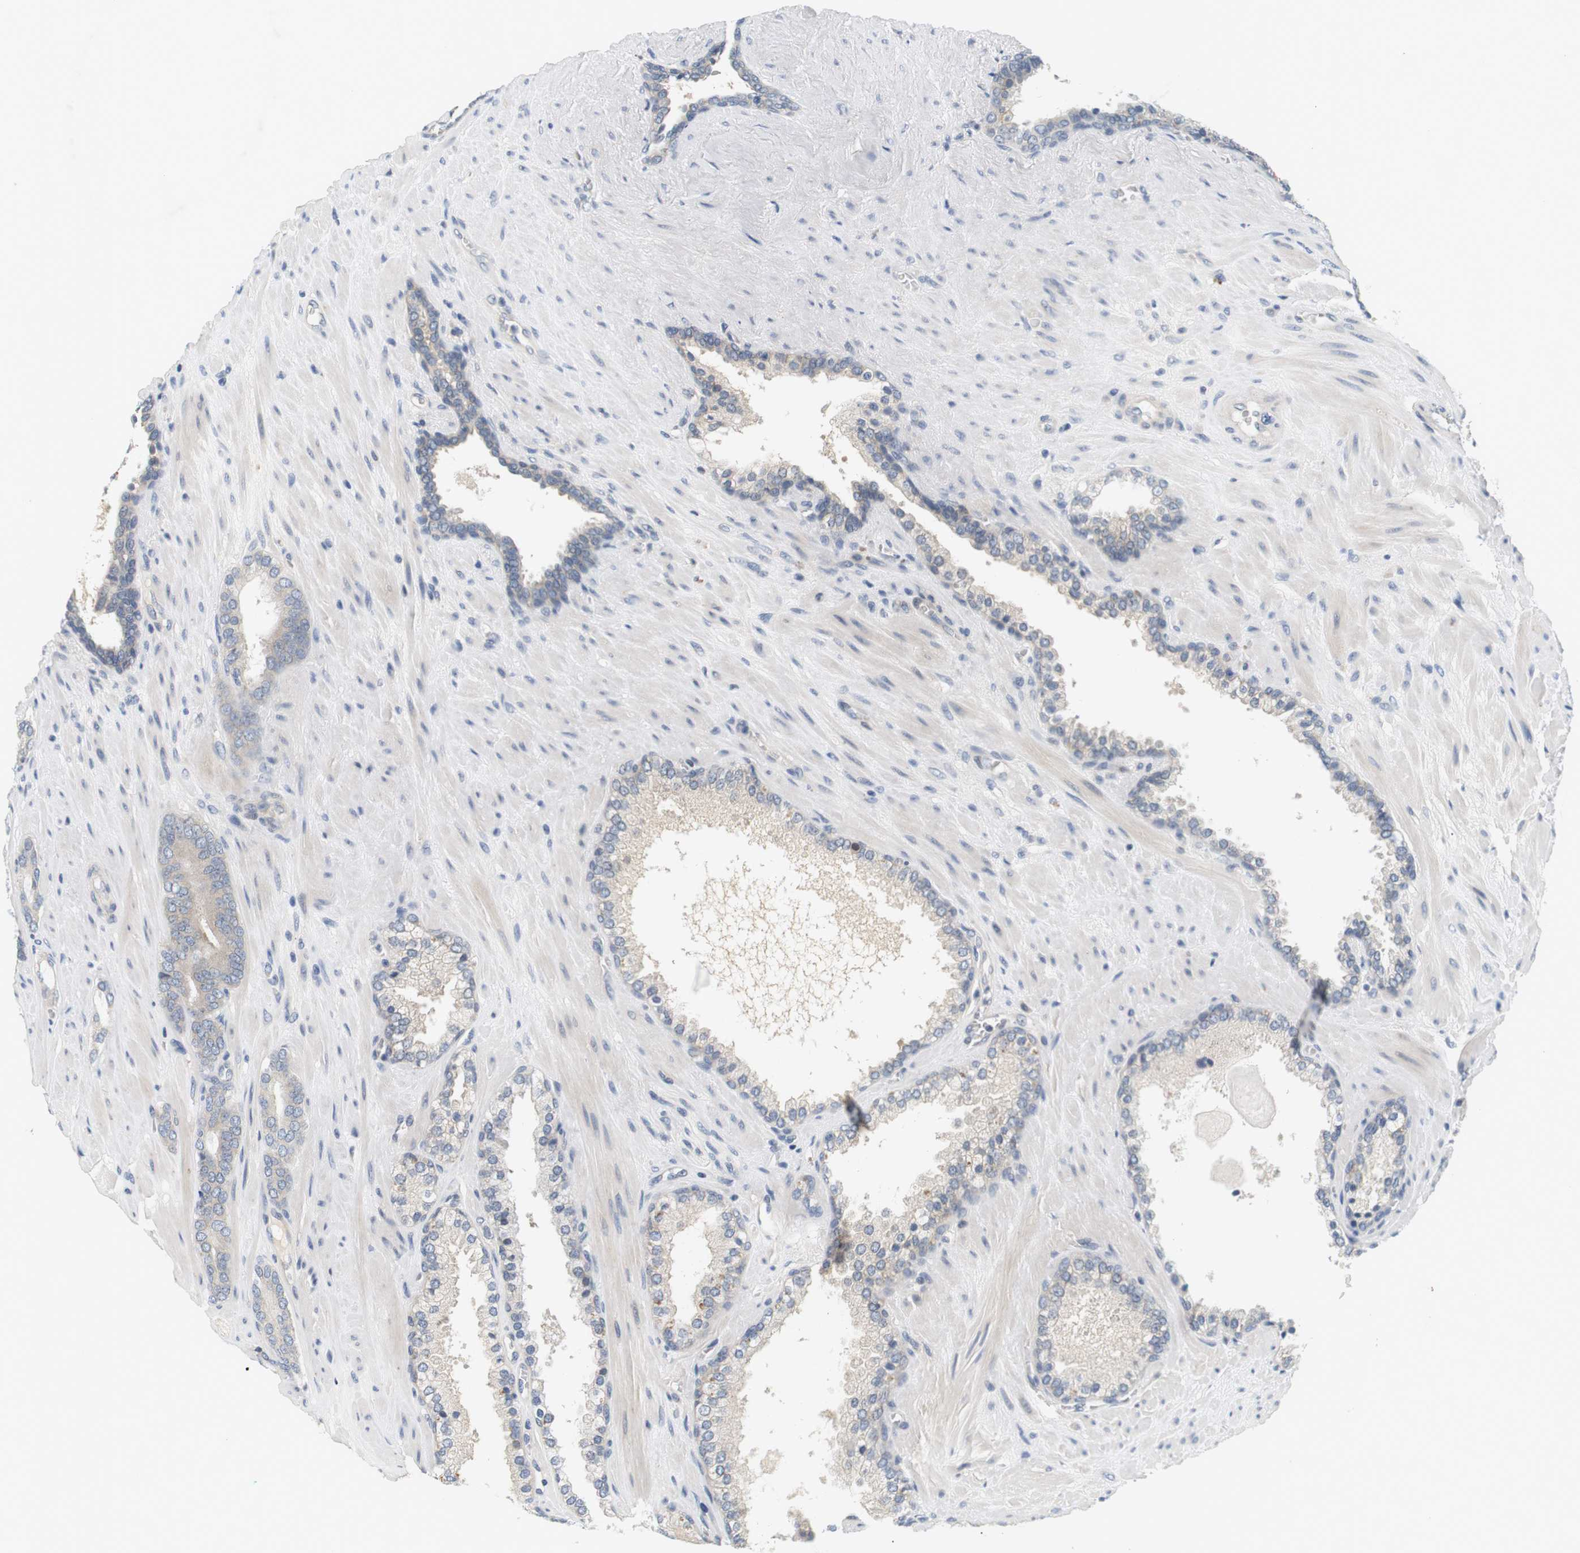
{"staining": {"intensity": "weak", "quantity": "25%-75%", "location": "cytoplasmic/membranous"}, "tissue": "prostate cancer", "cell_type": "Tumor cells", "image_type": "cancer", "snomed": [{"axis": "morphology", "description": "Adenocarcinoma, Low grade"}, {"axis": "topography", "description": "Prostate"}], "caption": "High-magnification brightfield microscopy of adenocarcinoma (low-grade) (prostate) stained with DAB (3,3'-diaminobenzidine) (brown) and counterstained with hematoxylin (blue). tumor cells exhibit weak cytoplasmic/membranous expression is appreciated in approximately25%-75% of cells.", "gene": "EVA1C", "patient": {"sex": "male", "age": 63}}